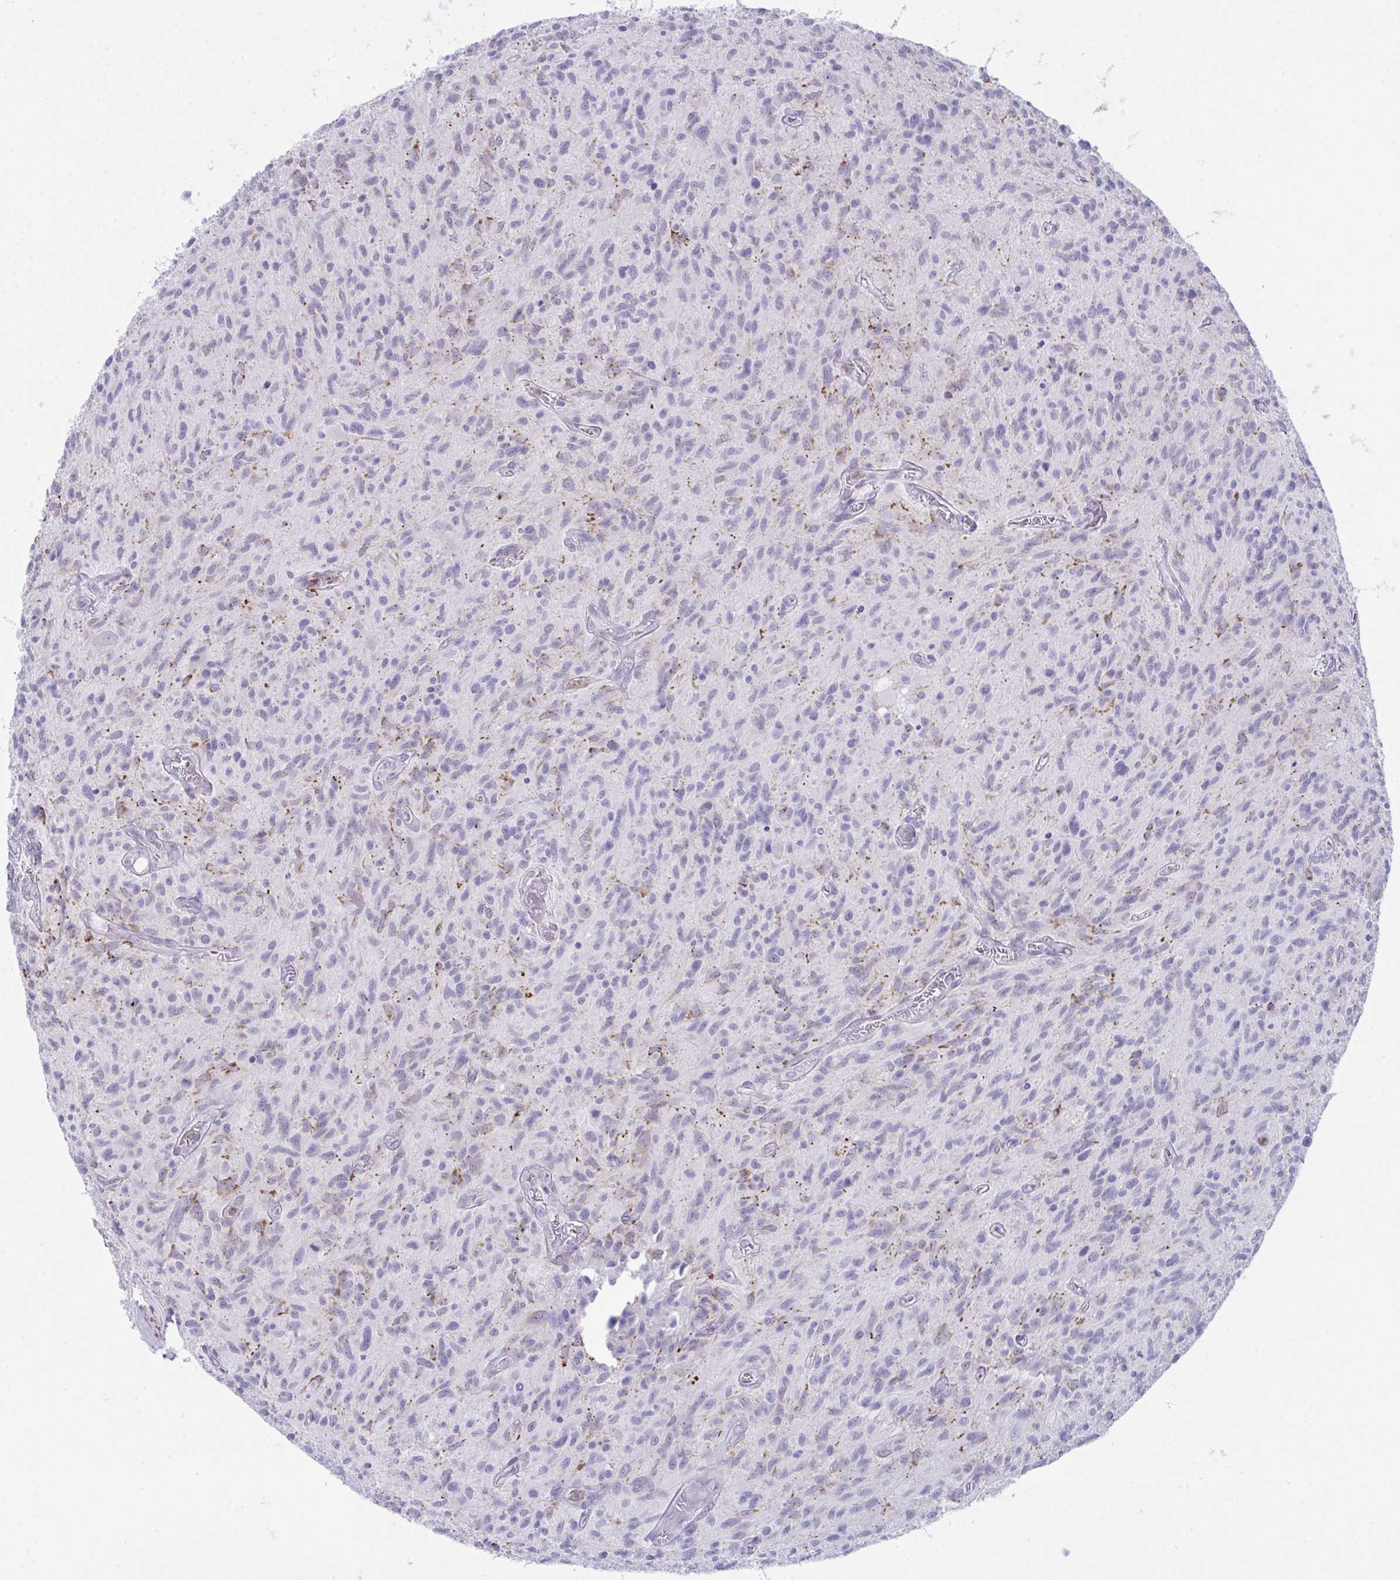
{"staining": {"intensity": "strong", "quantity": "<25%", "location": "cytoplasmic/membranous"}, "tissue": "glioma", "cell_type": "Tumor cells", "image_type": "cancer", "snomed": [{"axis": "morphology", "description": "Glioma, malignant, High grade"}, {"axis": "topography", "description": "Brain"}], "caption": "About <25% of tumor cells in malignant glioma (high-grade) show strong cytoplasmic/membranous protein staining as visualized by brown immunohistochemical staining.", "gene": "PLA2G12B", "patient": {"sex": "male", "age": 75}}